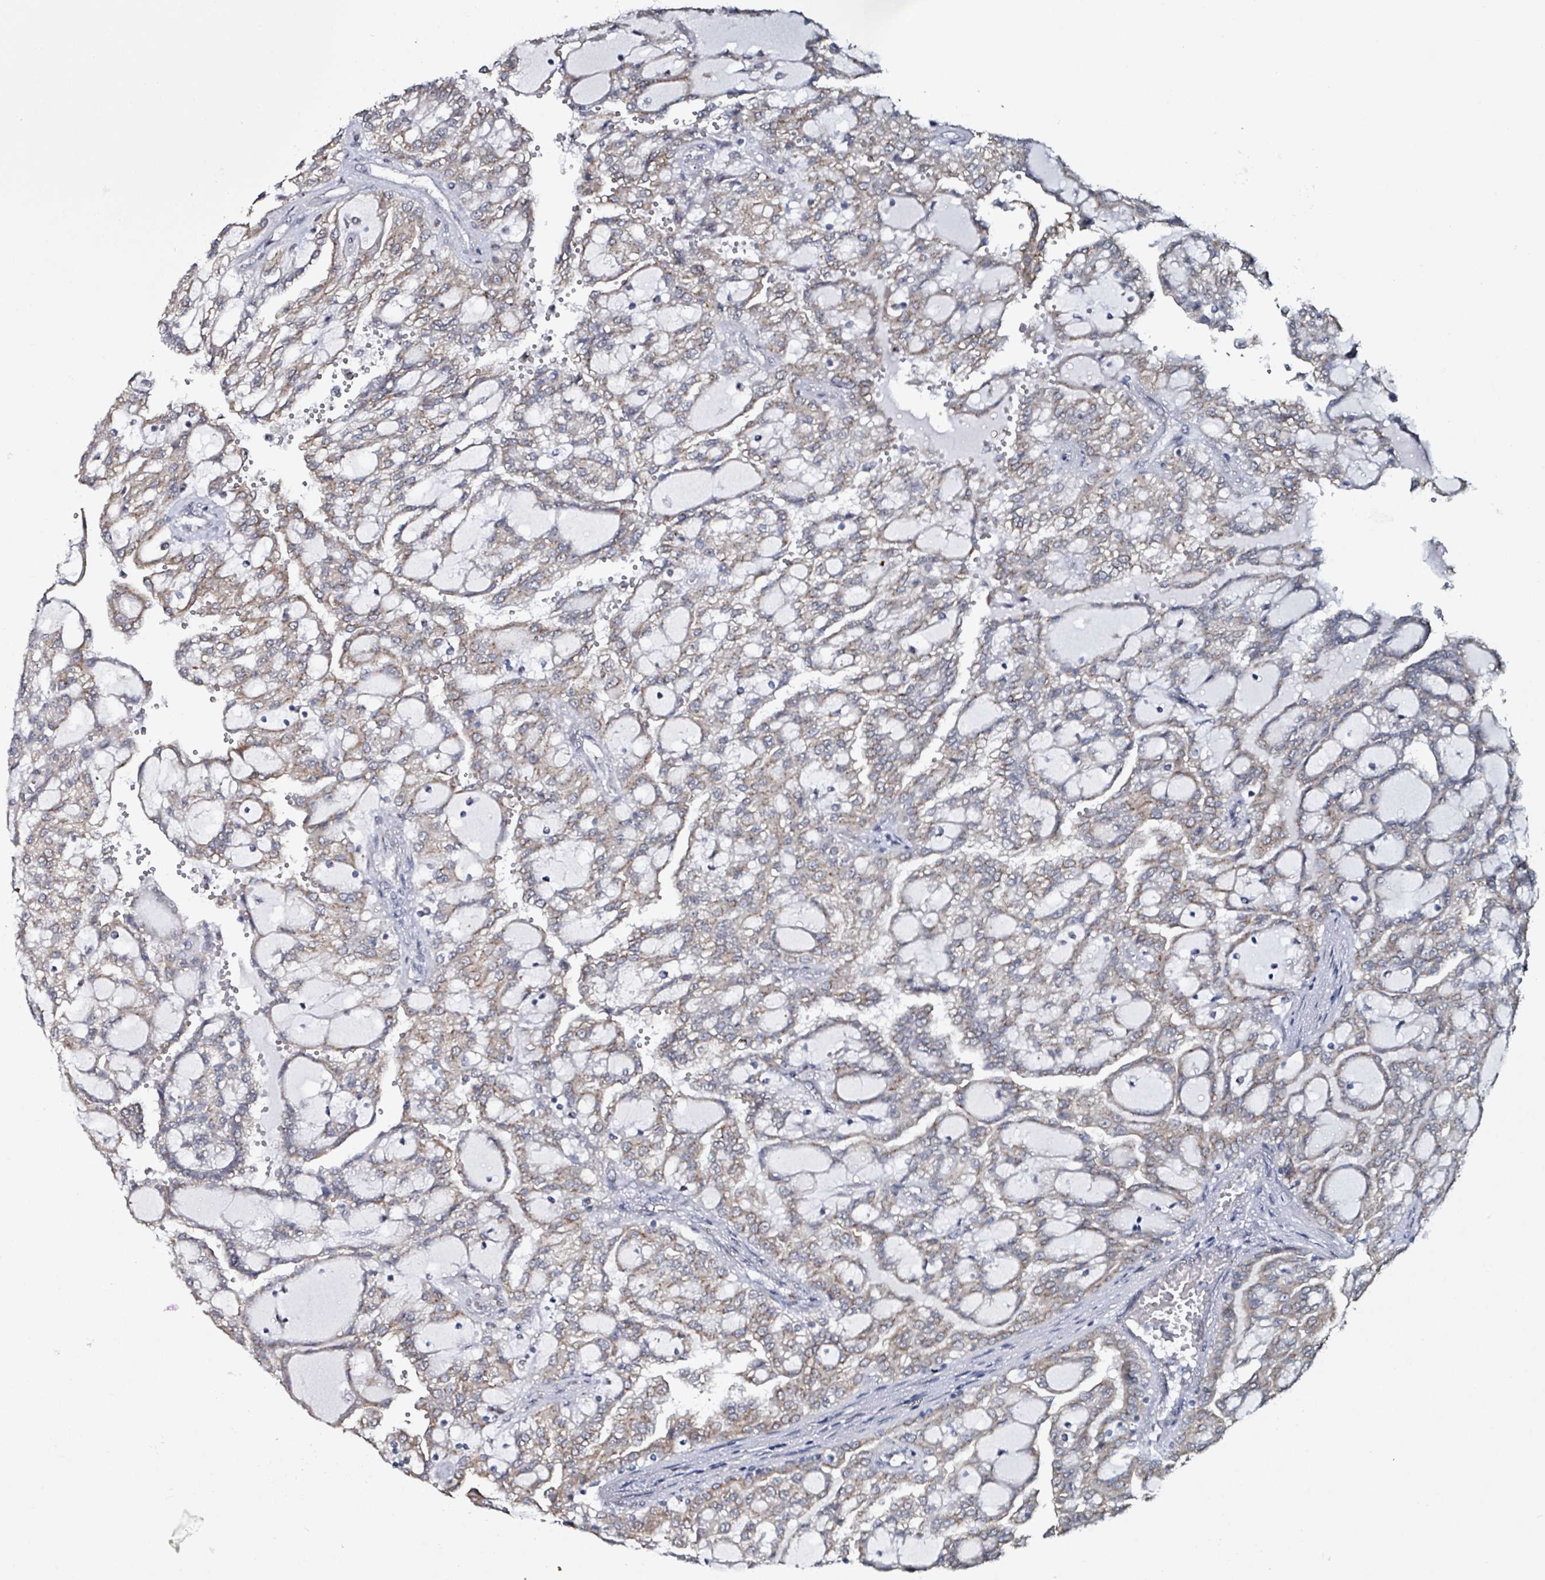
{"staining": {"intensity": "moderate", "quantity": "25%-75%", "location": "cytoplasmic/membranous"}, "tissue": "renal cancer", "cell_type": "Tumor cells", "image_type": "cancer", "snomed": [{"axis": "morphology", "description": "Adenocarcinoma, NOS"}, {"axis": "topography", "description": "Kidney"}], "caption": "Renal cancer (adenocarcinoma) tissue reveals moderate cytoplasmic/membranous staining in about 25%-75% of tumor cells", "gene": "B3GAT3", "patient": {"sex": "male", "age": 63}}